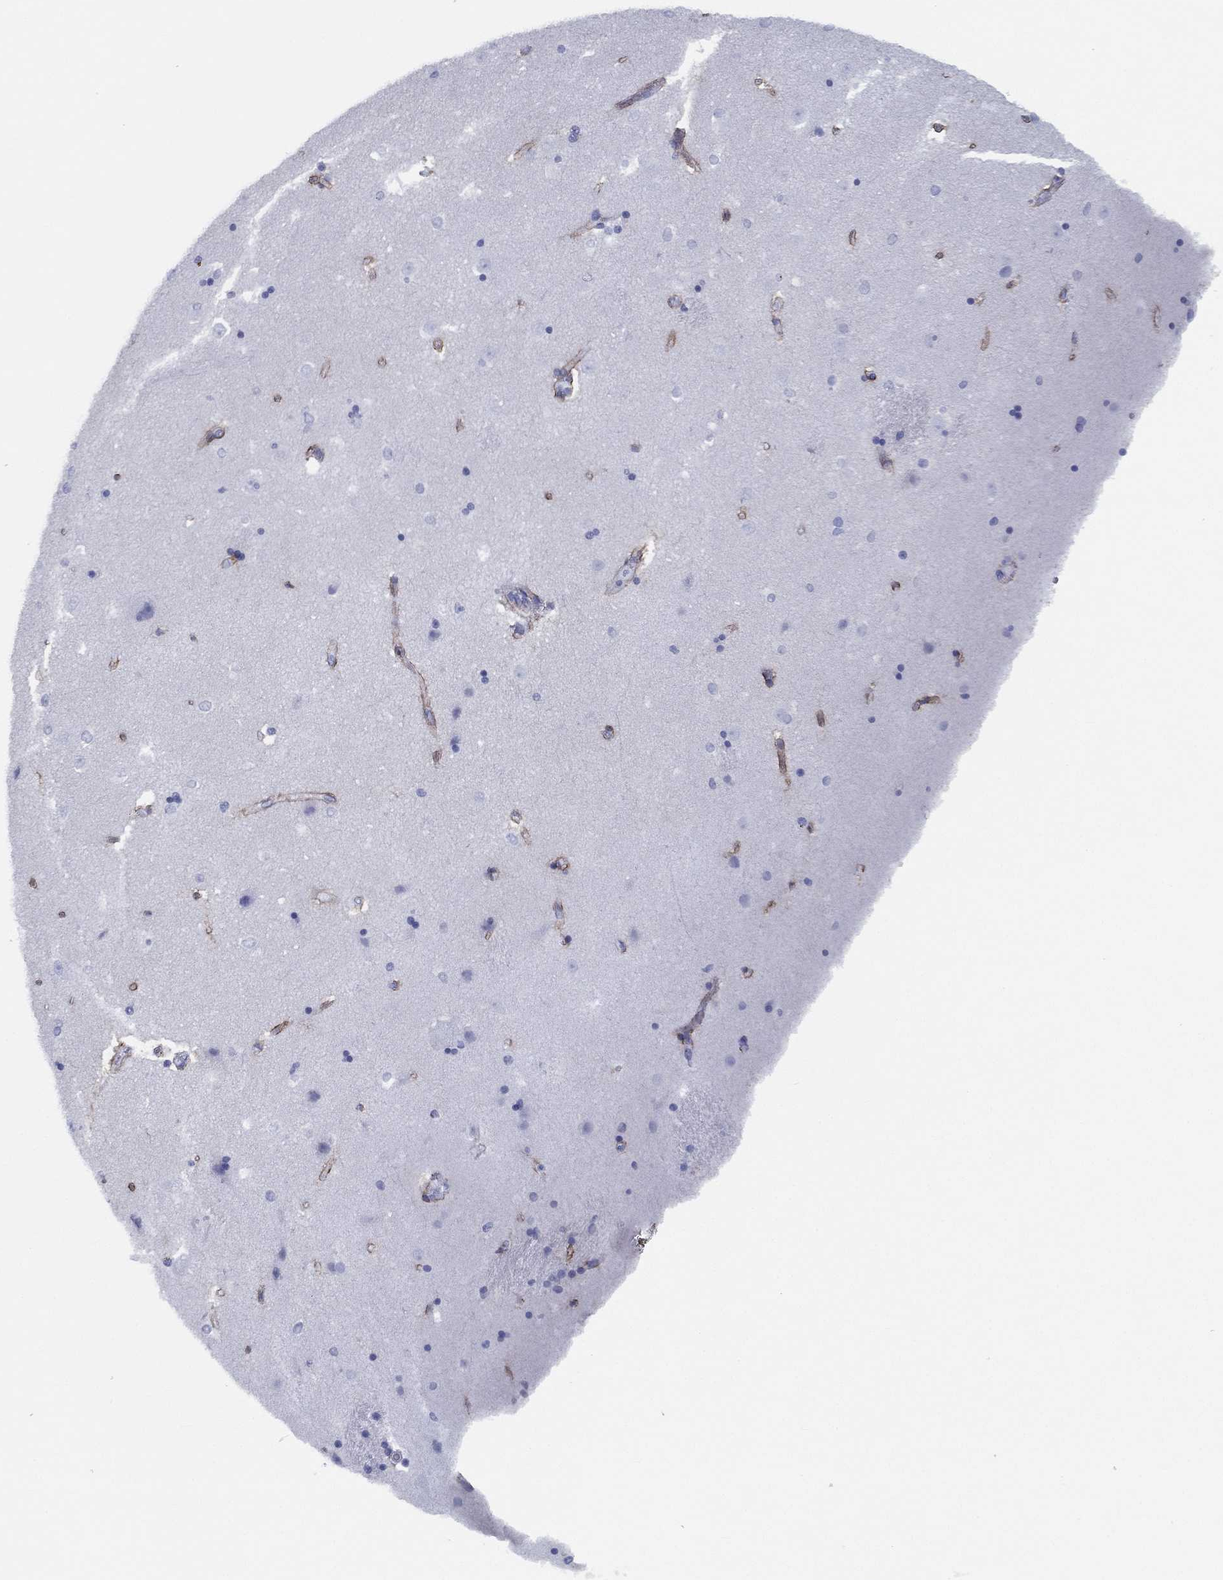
{"staining": {"intensity": "negative", "quantity": "none", "location": "none"}, "tissue": "caudate", "cell_type": "Glial cells", "image_type": "normal", "snomed": [{"axis": "morphology", "description": "Normal tissue, NOS"}, {"axis": "topography", "description": "Lateral ventricle wall"}], "caption": "Histopathology image shows no protein staining in glial cells of normal caudate.", "gene": "TMEM252", "patient": {"sex": "male", "age": 51}}